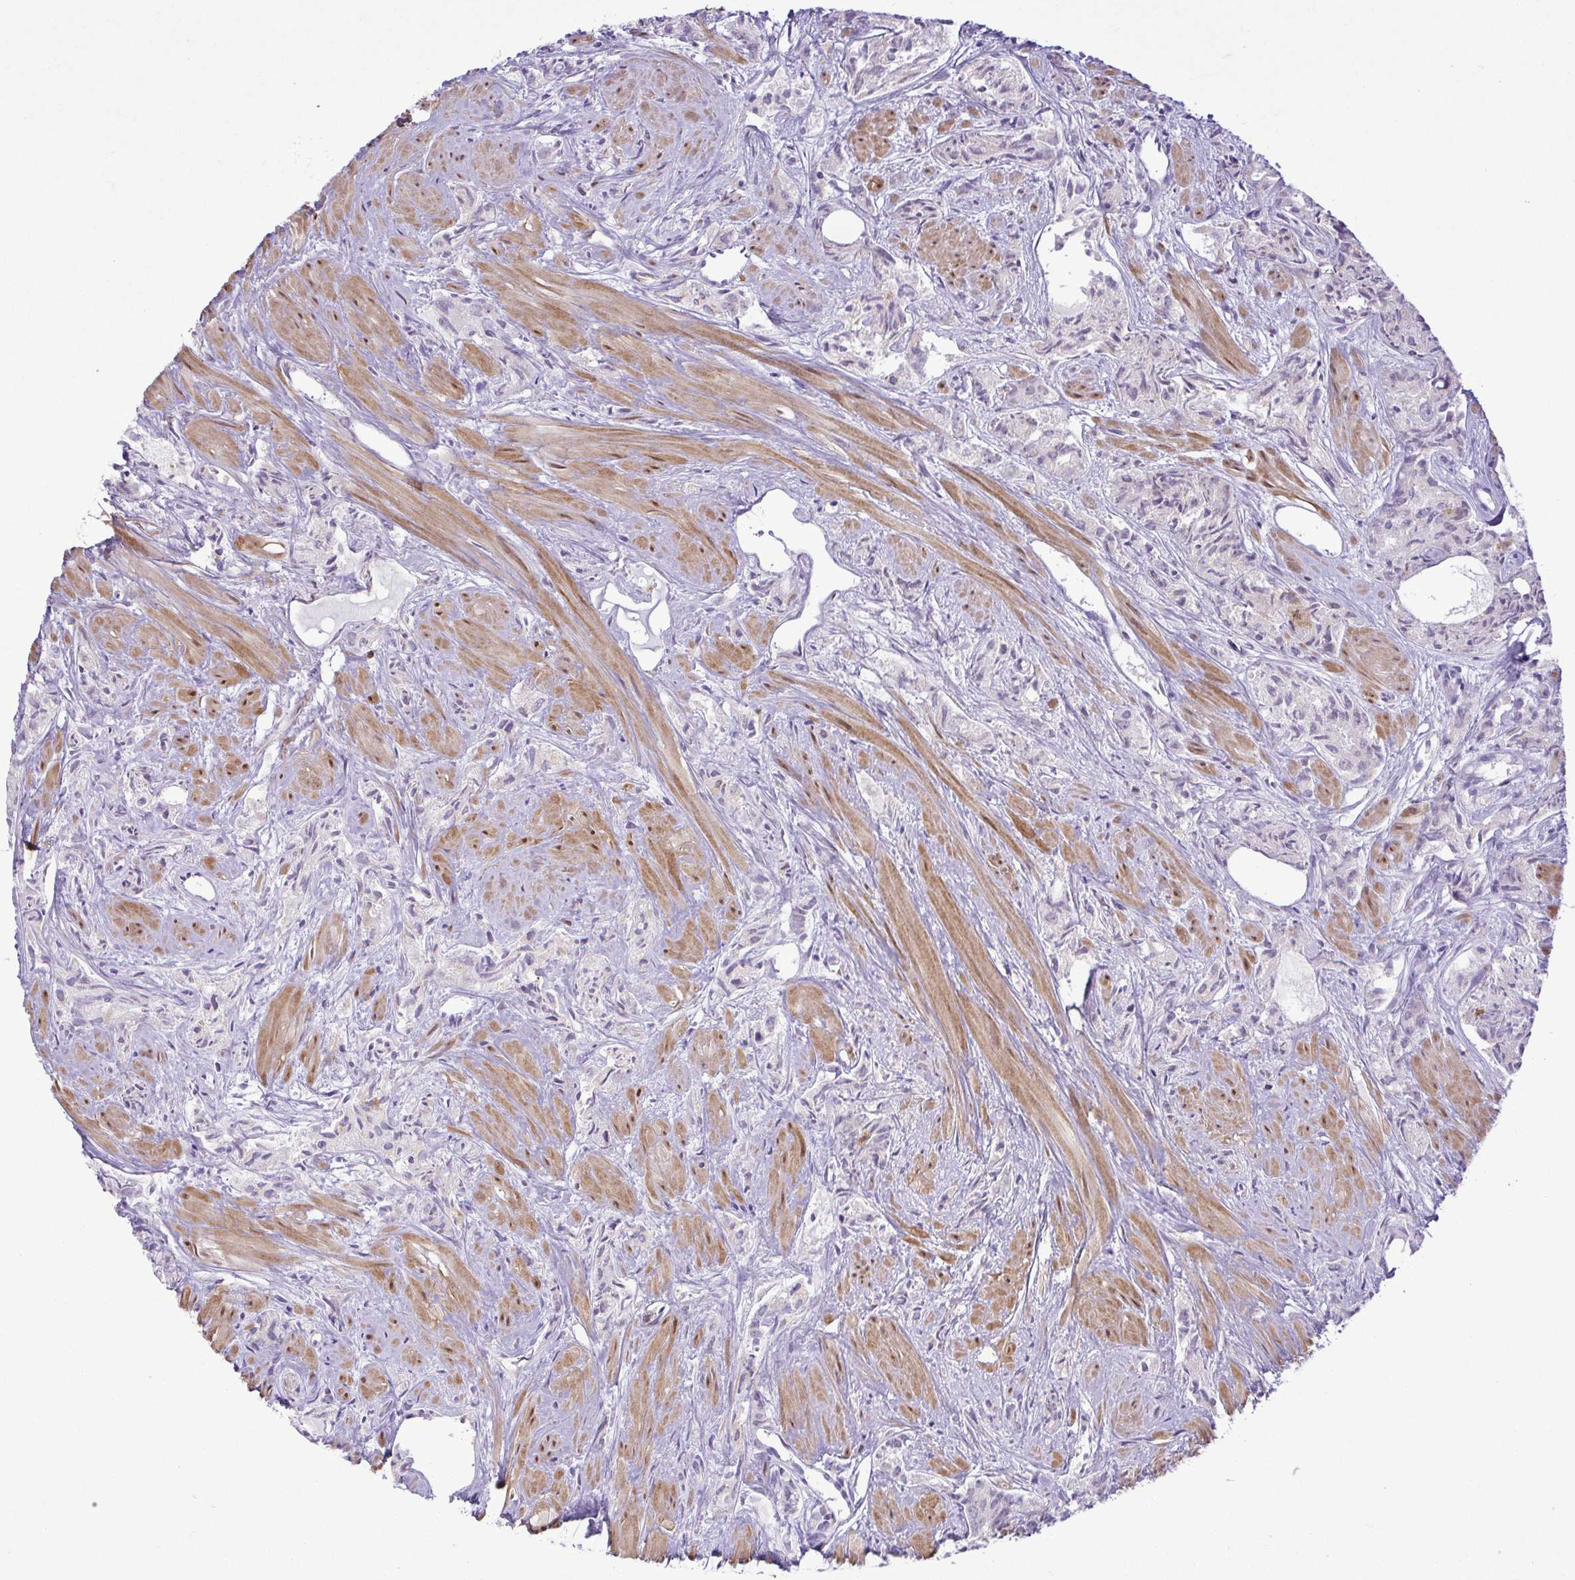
{"staining": {"intensity": "weak", "quantity": "<25%", "location": "nuclear"}, "tissue": "prostate cancer", "cell_type": "Tumor cells", "image_type": "cancer", "snomed": [{"axis": "morphology", "description": "Adenocarcinoma, High grade"}, {"axis": "topography", "description": "Prostate"}], "caption": "Immunohistochemistry image of human high-grade adenocarcinoma (prostate) stained for a protein (brown), which shows no positivity in tumor cells. The staining is performed using DAB (3,3'-diaminobenzidine) brown chromogen with nuclei counter-stained in using hematoxylin.", "gene": "RSL24D1", "patient": {"sex": "male", "age": 58}}